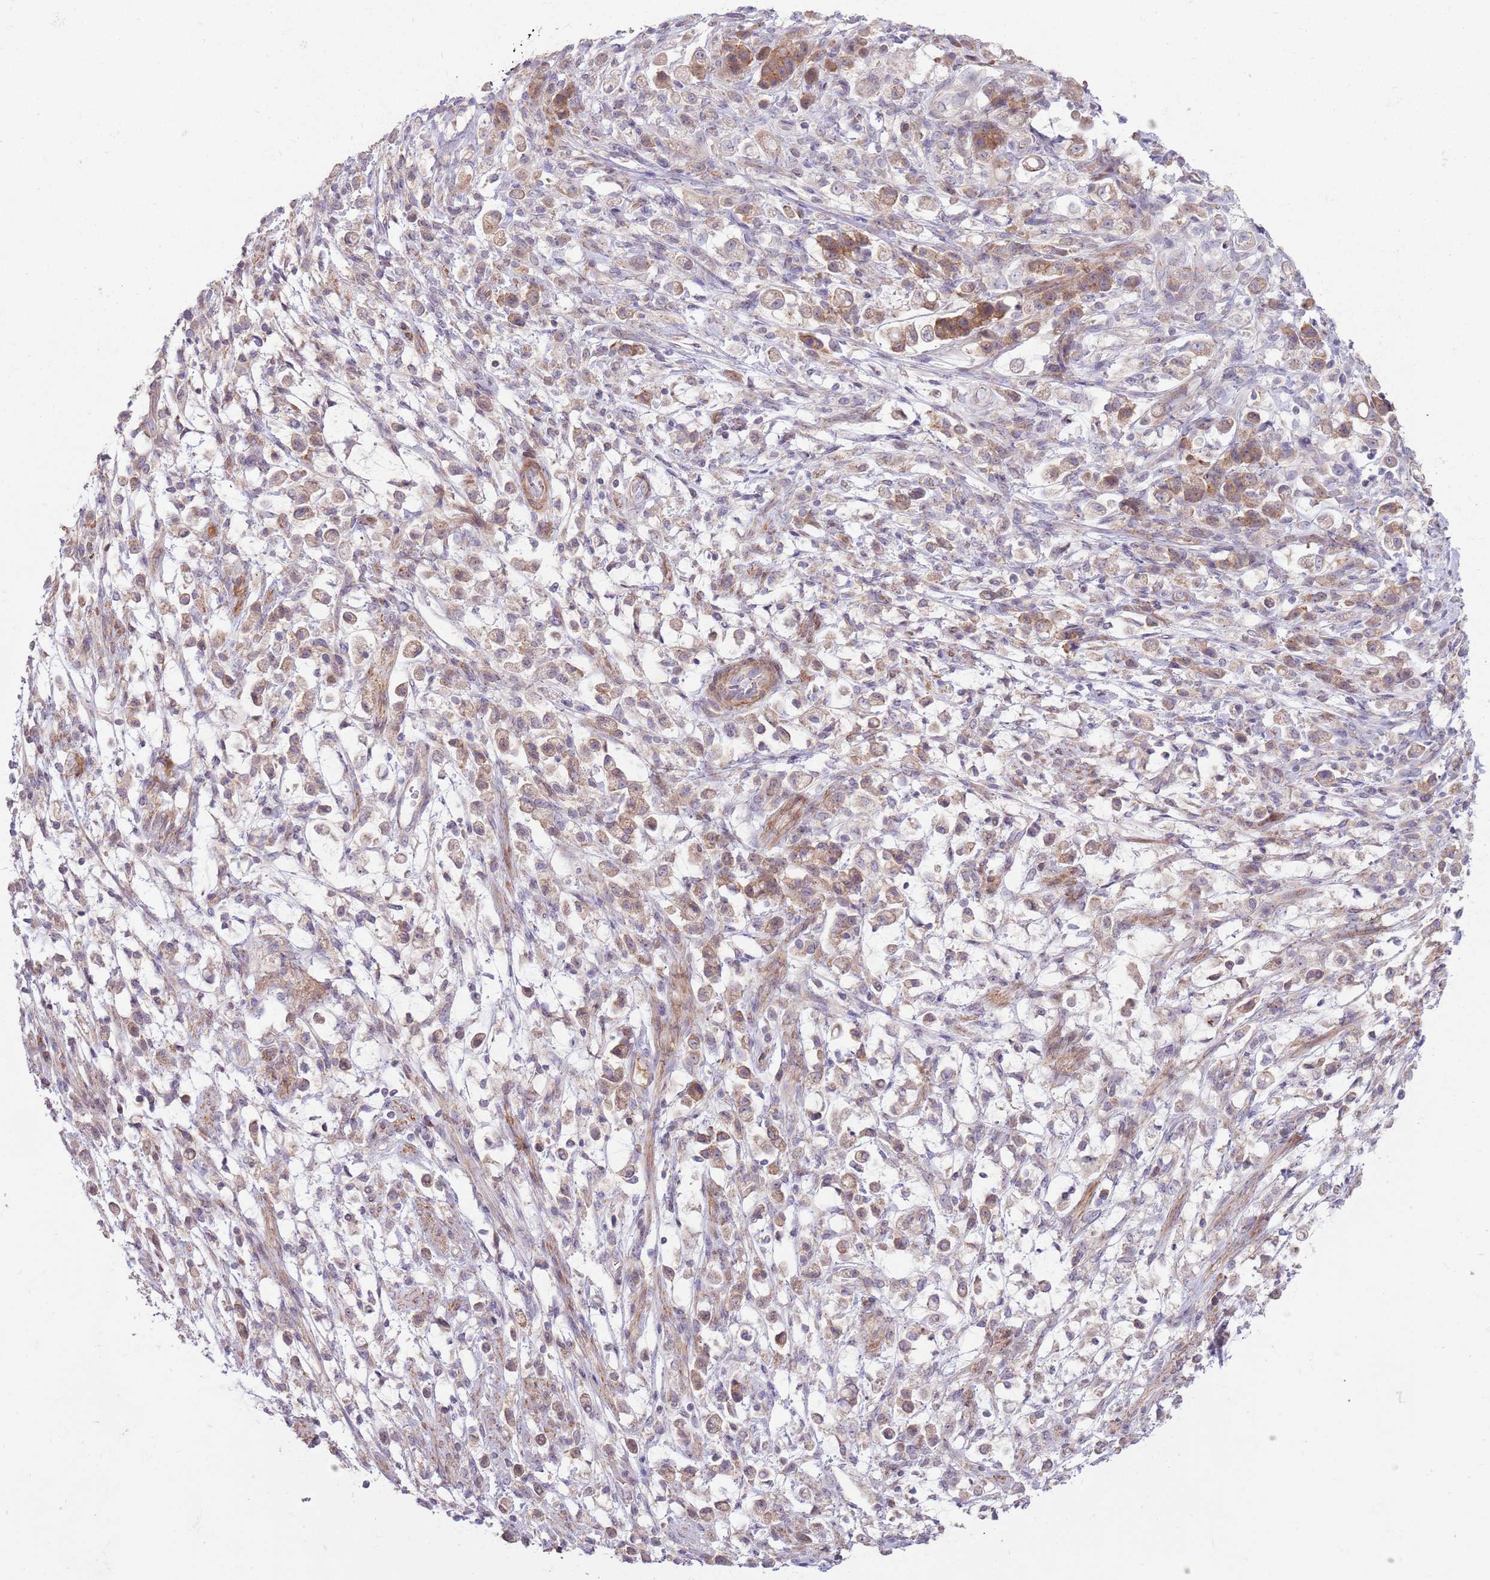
{"staining": {"intensity": "weak", "quantity": ">75%", "location": "cytoplasmic/membranous"}, "tissue": "stomach cancer", "cell_type": "Tumor cells", "image_type": "cancer", "snomed": [{"axis": "morphology", "description": "Adenocarcinoma, NOS"}, {"axis": "topography", "description": "Stomach"}], "caption": "Immunohistochemistry staining of stomach cancer, which demonstrates low levels of weak cytoplasmic/membranous staining in about >75% of tumor cells indicating weak cytoplasmic/membranous protein staining. The staining was performed using DAB (3,3'-diaminobenzidine) (brown) for protein detection and nuclei were counterstained in hematoxylin (blue).", "gene": "SPATA31D1", "patient": {"sex": "female", "age": 60}}